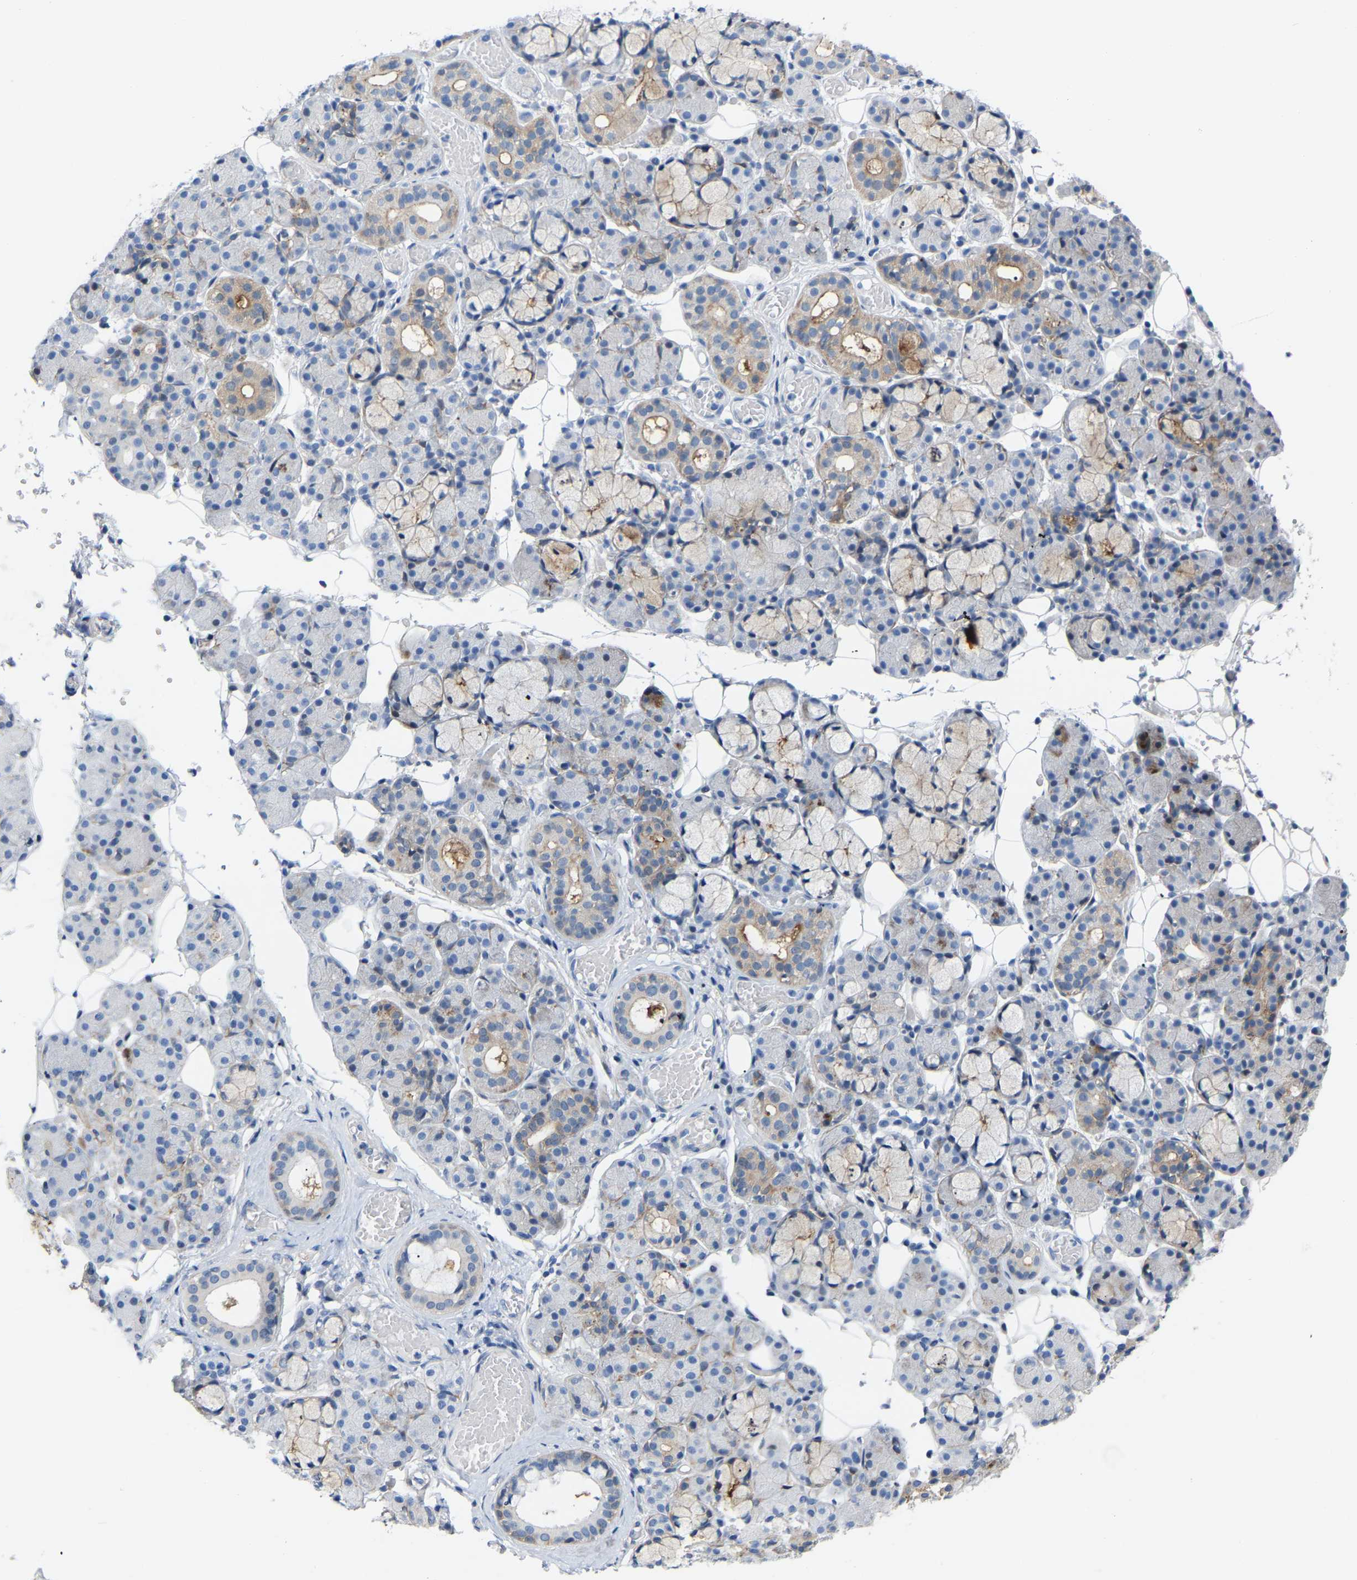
{"staining": {"intensity": "moderate", "quantity": "<25%", "location": "cytoplasmic/membranous"}, "tissue": "salivary gland", "cell_type": "Glandular cells", "image_type": "normal", "snomed": [{"axis": "morphology", "description": "Normal tissue, NOS"}, {"axis": "topography", "description": "Salivary gland"}], "caption": "Immunohistochemistry (IHC) (DAB) staining of normal human salivary gland exhibits moderate cytoplasmic/membranous protein expression in approximately <25% of glandular cells. Ihc stains the protein of interest in brown and the nuclei are stained blue.", "gene": "ABTB2", "patient": {"sex": "male", "age": 63}}